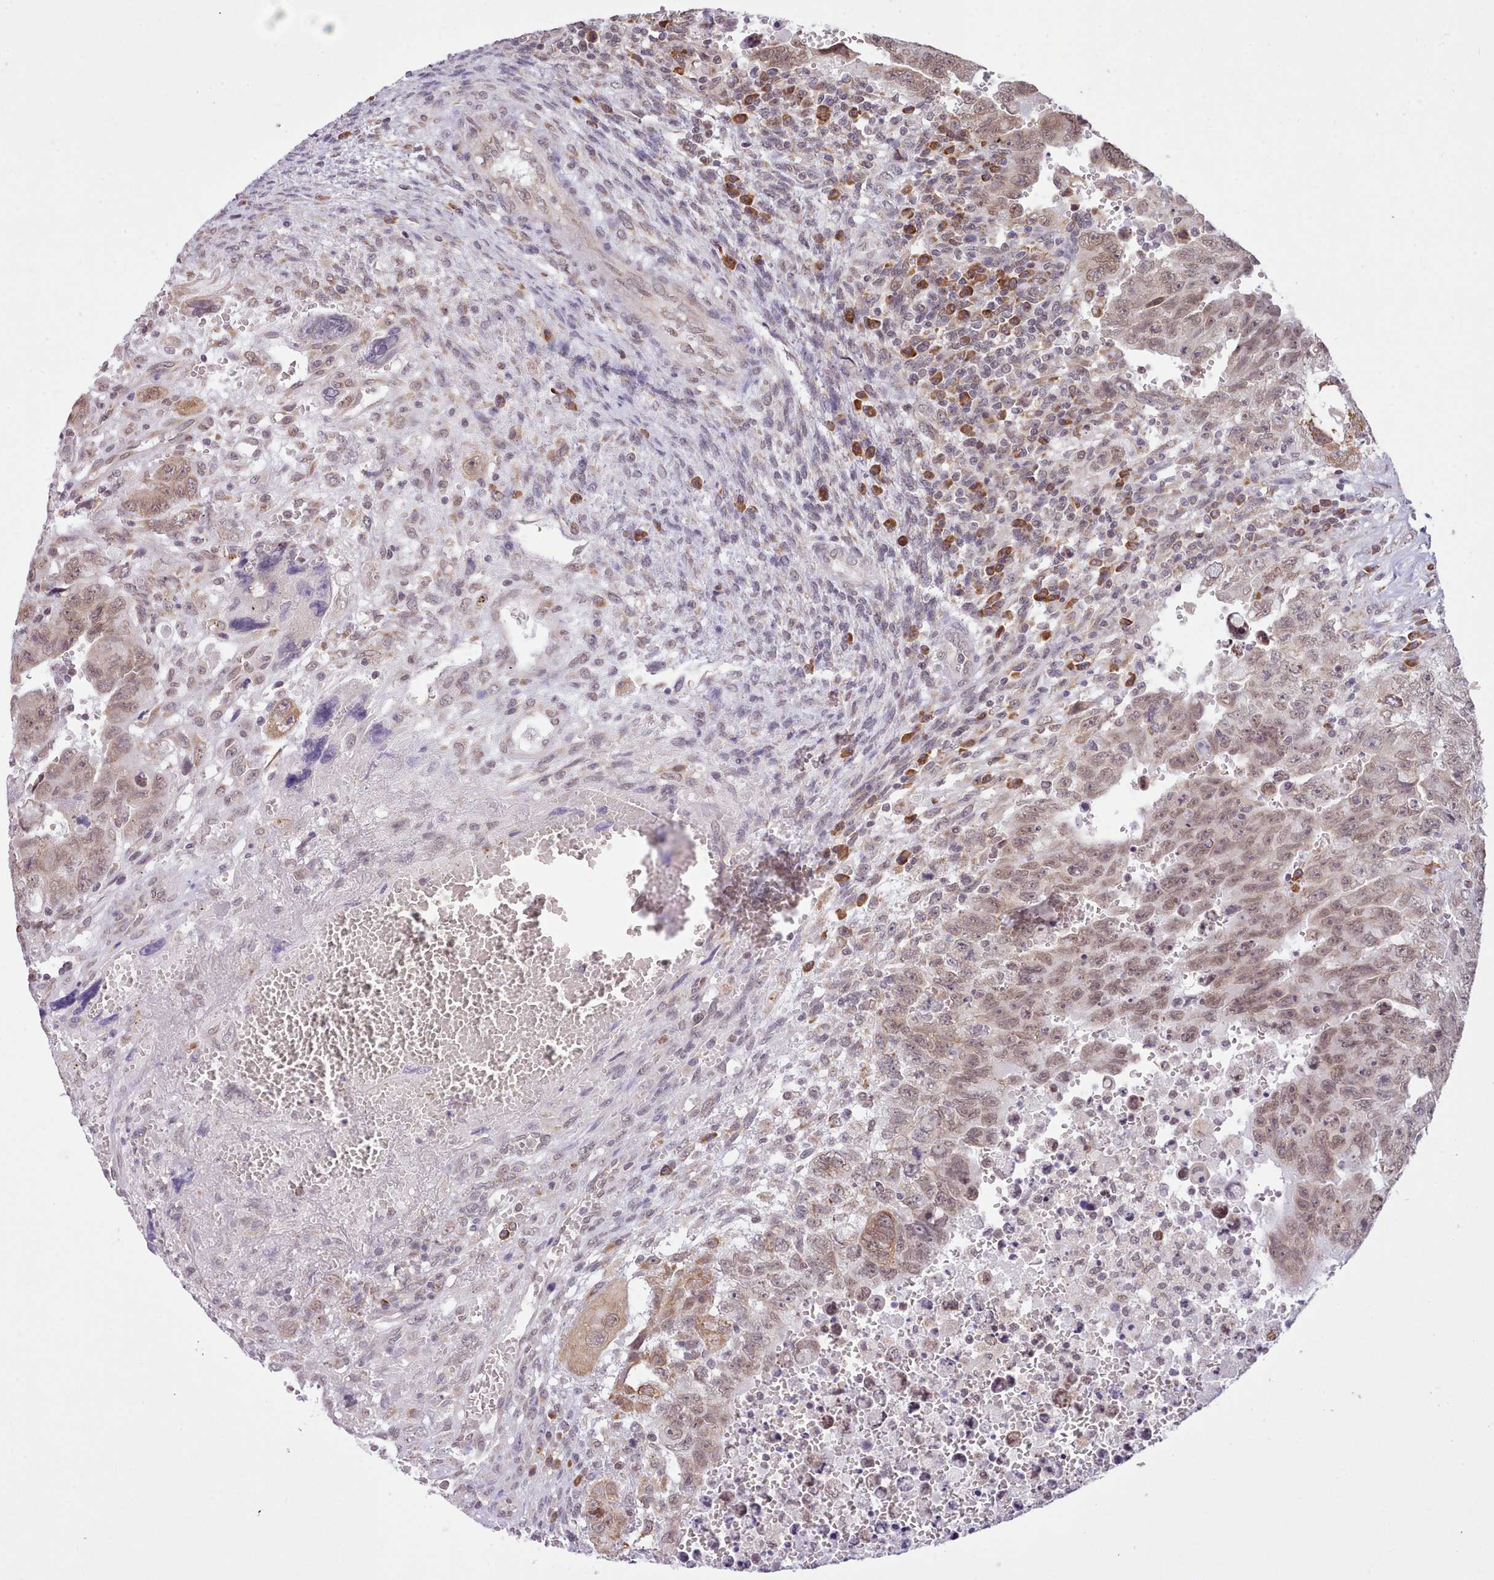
{"staining": {"intensity": "moderate", "quantity": ">75%", "location": "nuclear"}, "tissue": "testis cancer", "cell_type": "Tumor cells", "image_type": "cancer", "snomed": [{"axis": "morphology", "description": "Carcinoma, Embryonal, NOS"}, {"axis": "topography", "description": "Testis"}], "caption": "Human testis embryonal carcinoma stained for a protein (brown) reveals moderate nuclear positive expression in about >75% of tumor cells.", "gene": "SEC61B", "patient": {"sex": "male", "age": 28}}